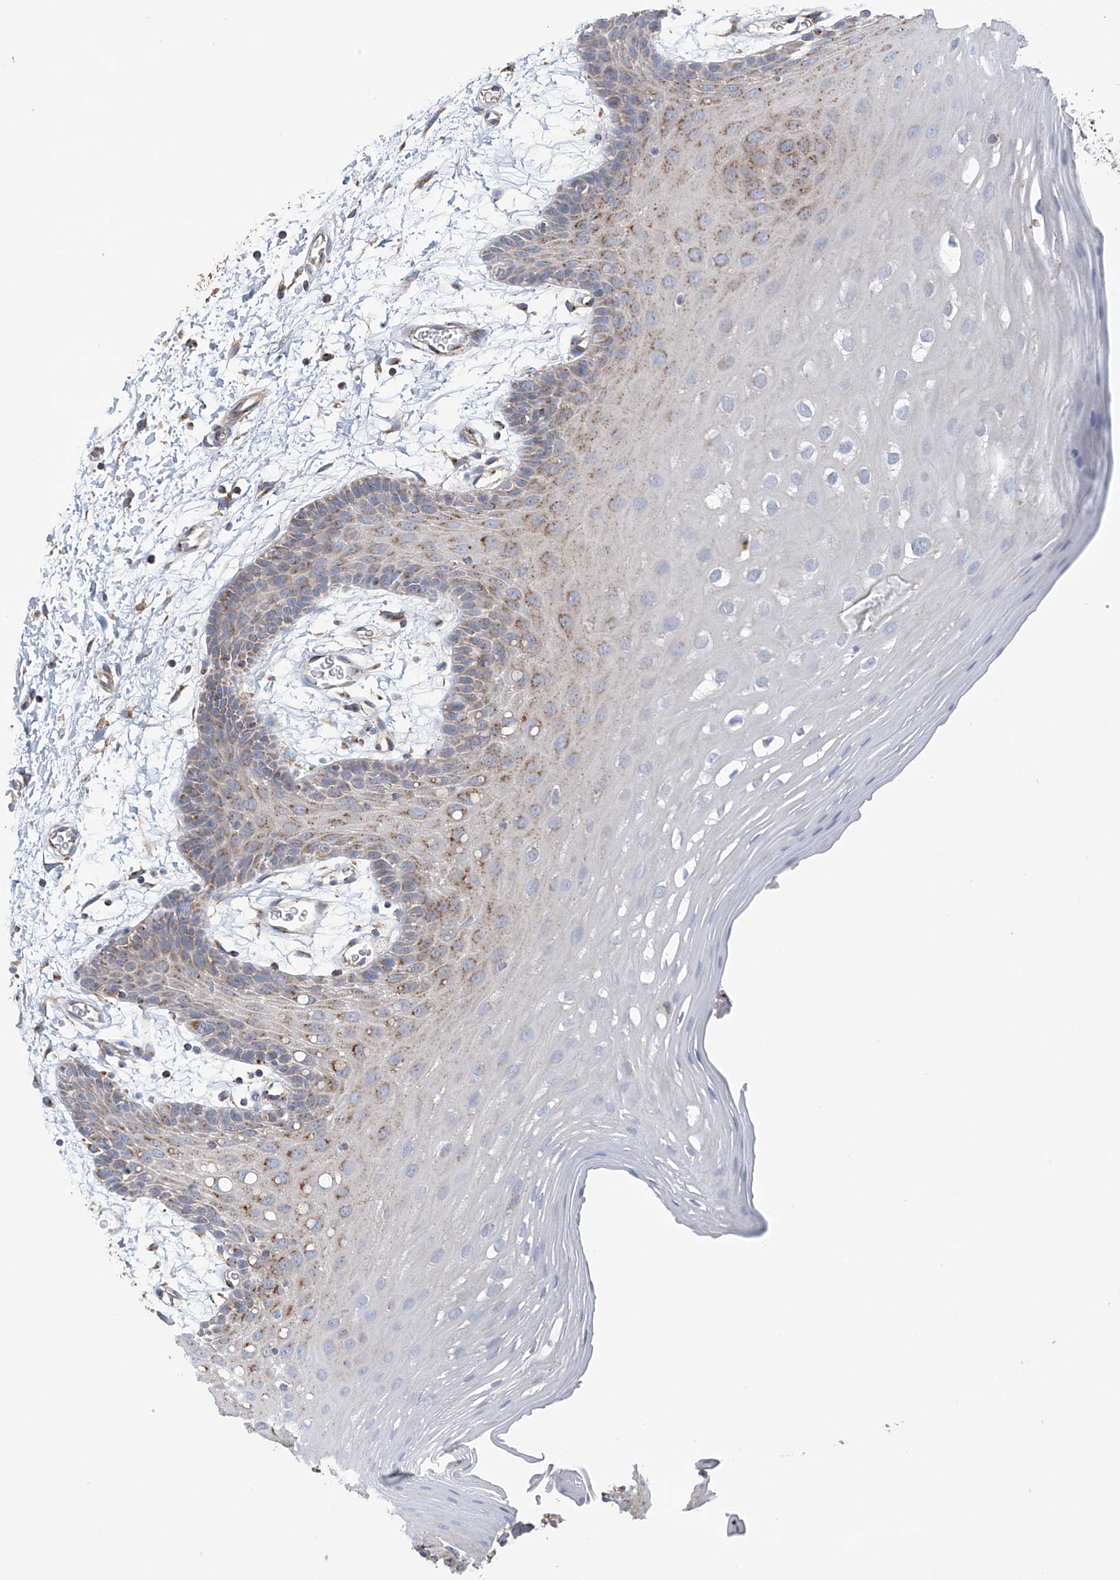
{"staining": {"intensity": "moderate", "quantity": "25%-75%", "location": "cytoplasmic/membranous"}, "tissue": "oral mucosa", "cell_type": "Squamous epithelial cells", "image_type": "normal", "snomed": [{"axis": "morphology", "description": "Normal tissue, NOS"}, {"axis": "topography", "description": "Skeletal muscle"}, {"axis": "topography", "description": "Oral tissue"}, {"axis": "topography", "description": "Salivary gland"}, {"axis": "topography", "description": "Peripheral nerve tissue"}], "caption": "Immunohistochemistry (IHC) (DAB (3,3'-diaminobenzidine)) staining of unremarkable oral mucosa displays moderate cytoplasmic/membranous protein staining in approximately 25%-75% of squamous epithelial cells. (DAB (3,3'-diaminobenzidine) IHC with brightfield microscopy, high magnification).", "gene": "ITM2B", "patient": {"sex": "male", "age": 54}}